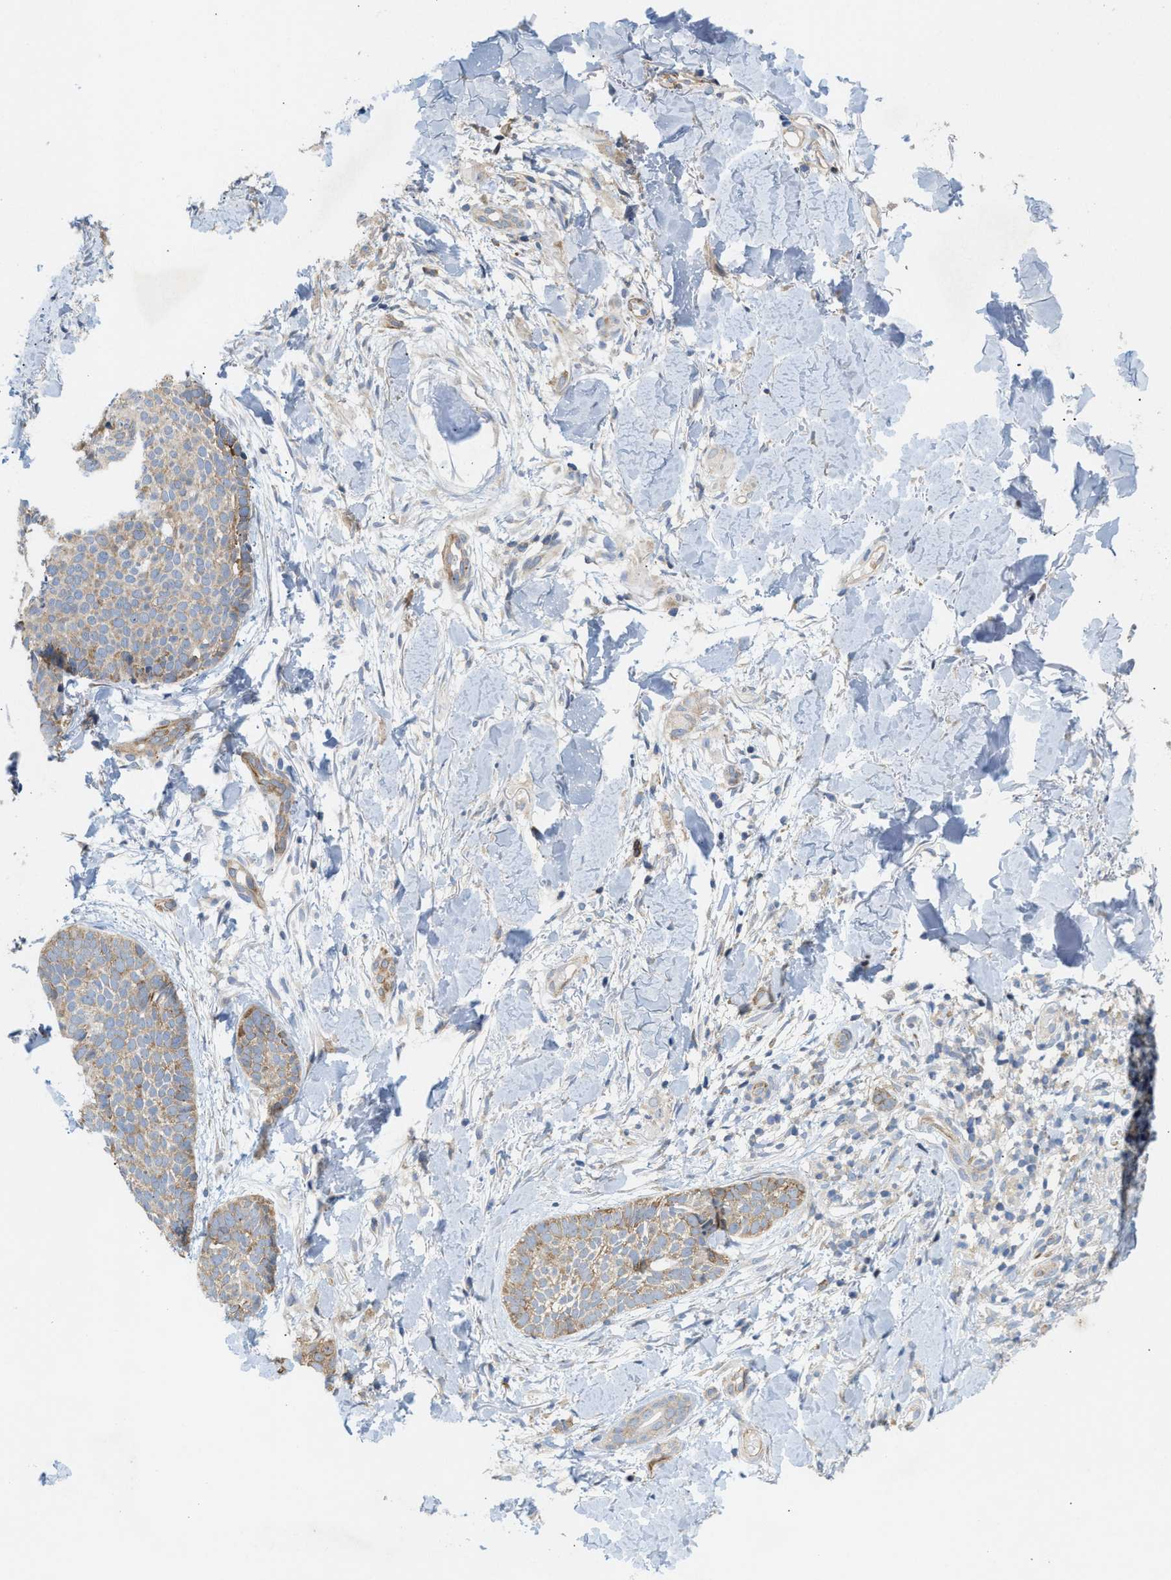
{"staining": {"intensity": "moderate", "quantity": ">75%", "location": "cytoplasmic/membranous"}, "tissue": "skin cancer", "cell_type": "Tumor cells", "image_type": "cancer", "snomed": [{"axis": "morphology", "description": "Normal tissue, NOS"}, {"axis": "morphology", "description": "Basal cell carcinoma"}, {"axis": "topography", "description": "Skin"}], "caption": "A brown stain highlights moderate cytoplasmic/membranous positivity of a protein in human skin basal cell carcinoma tumor cells.", "gene": "UBAP2", "patient": {"sex": "male", "age": 67}}